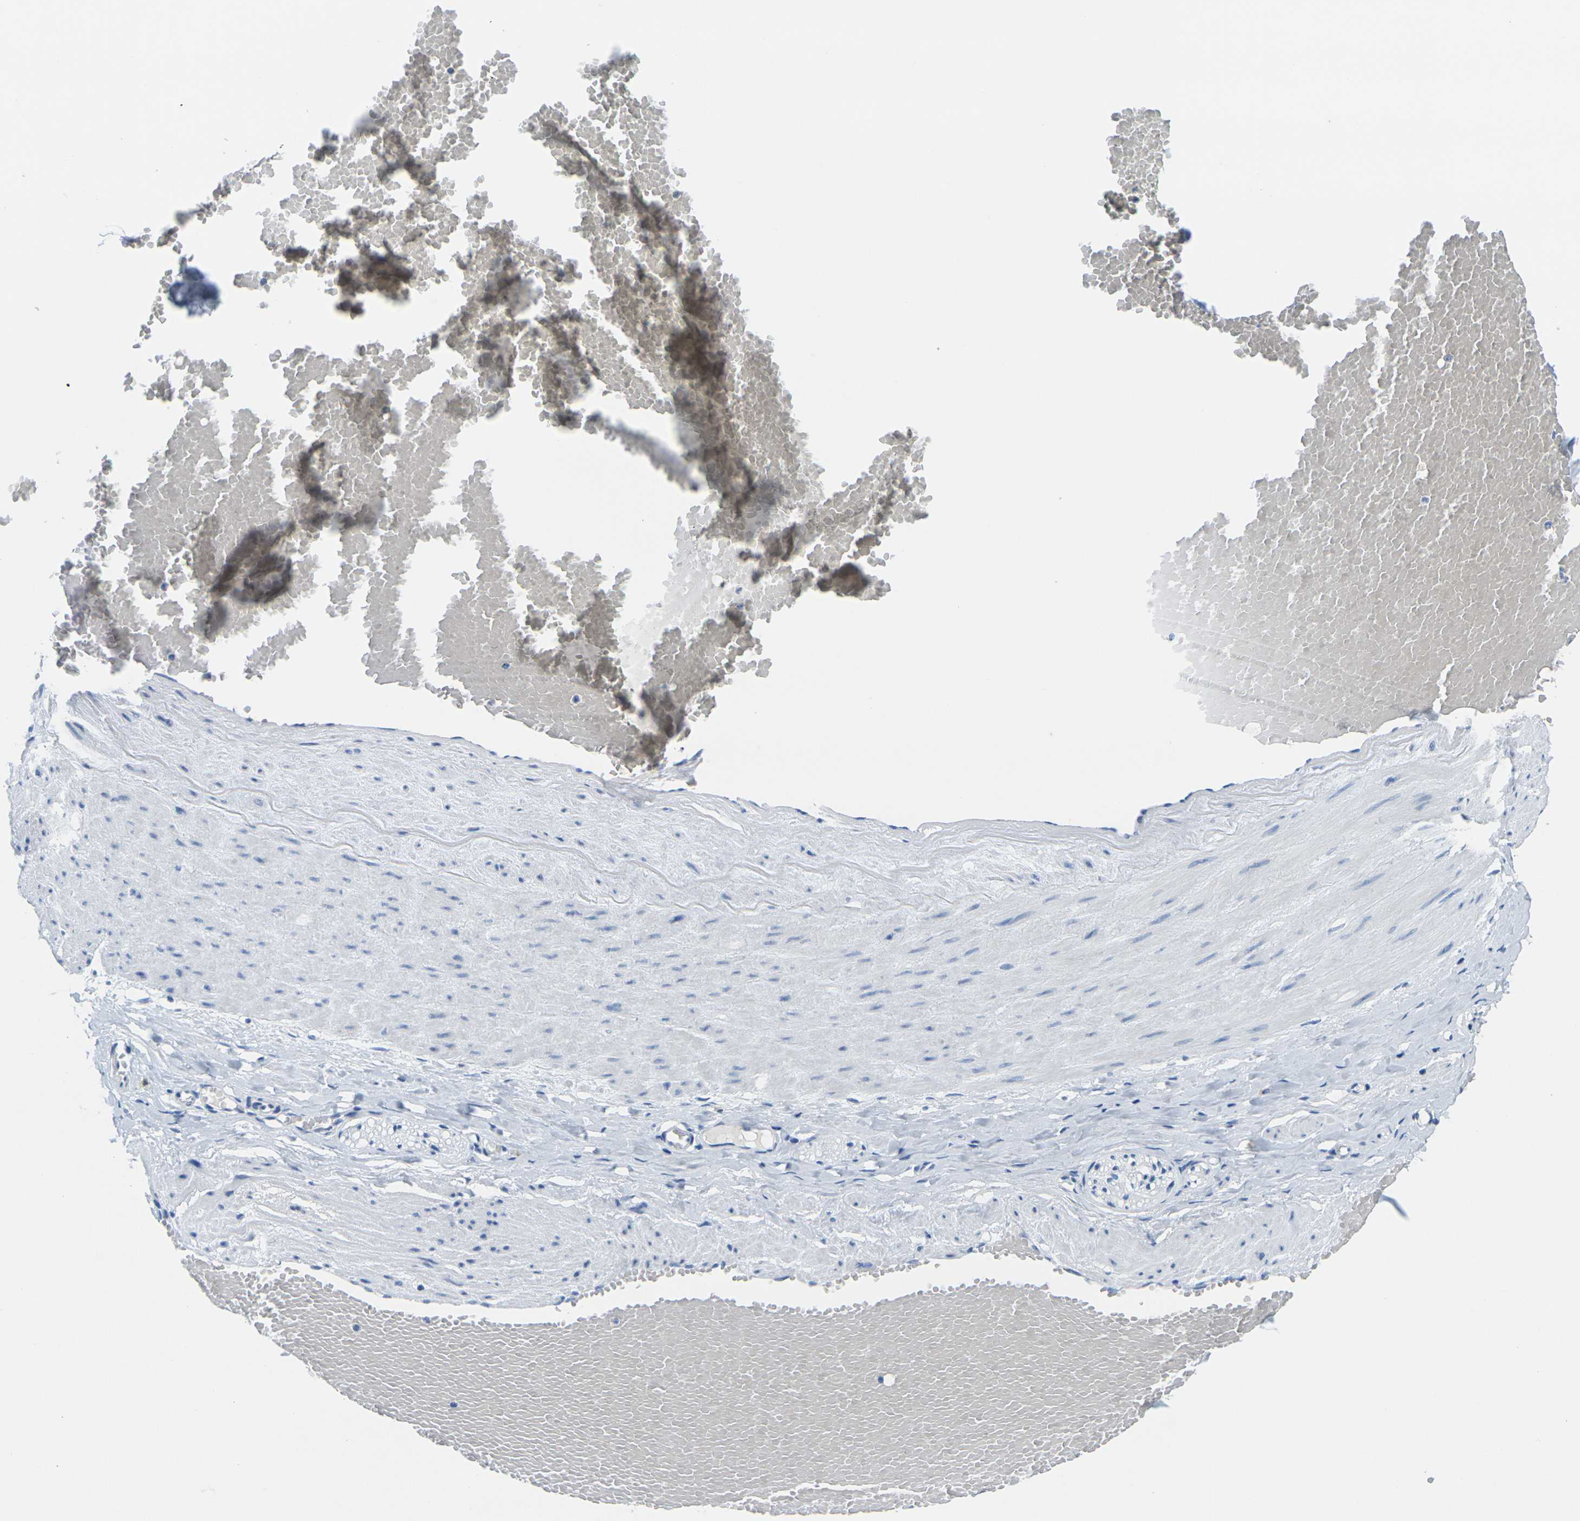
{"staining": {"intensity": "negative", "quantity": "none", "location": "none"}, "tissue": "adipose tissue", "cell_type": "Adipocytes", "image_type": "normal", "snomed": [{"axis": "morphology", "description": "Normal tissue, NOS"}, {"axis": "topography", "description": "Soft tissue"}, {"axis": "topography", "description": "Vascular tissue"}], "caption": "DAB immunohistochemical staining of normal adipose tissue reveals no significant expression in adipocytes. Nuclei are stained in blue.", "gene": "FAM3D", "patient": {"sex": "female", "age": 35}}